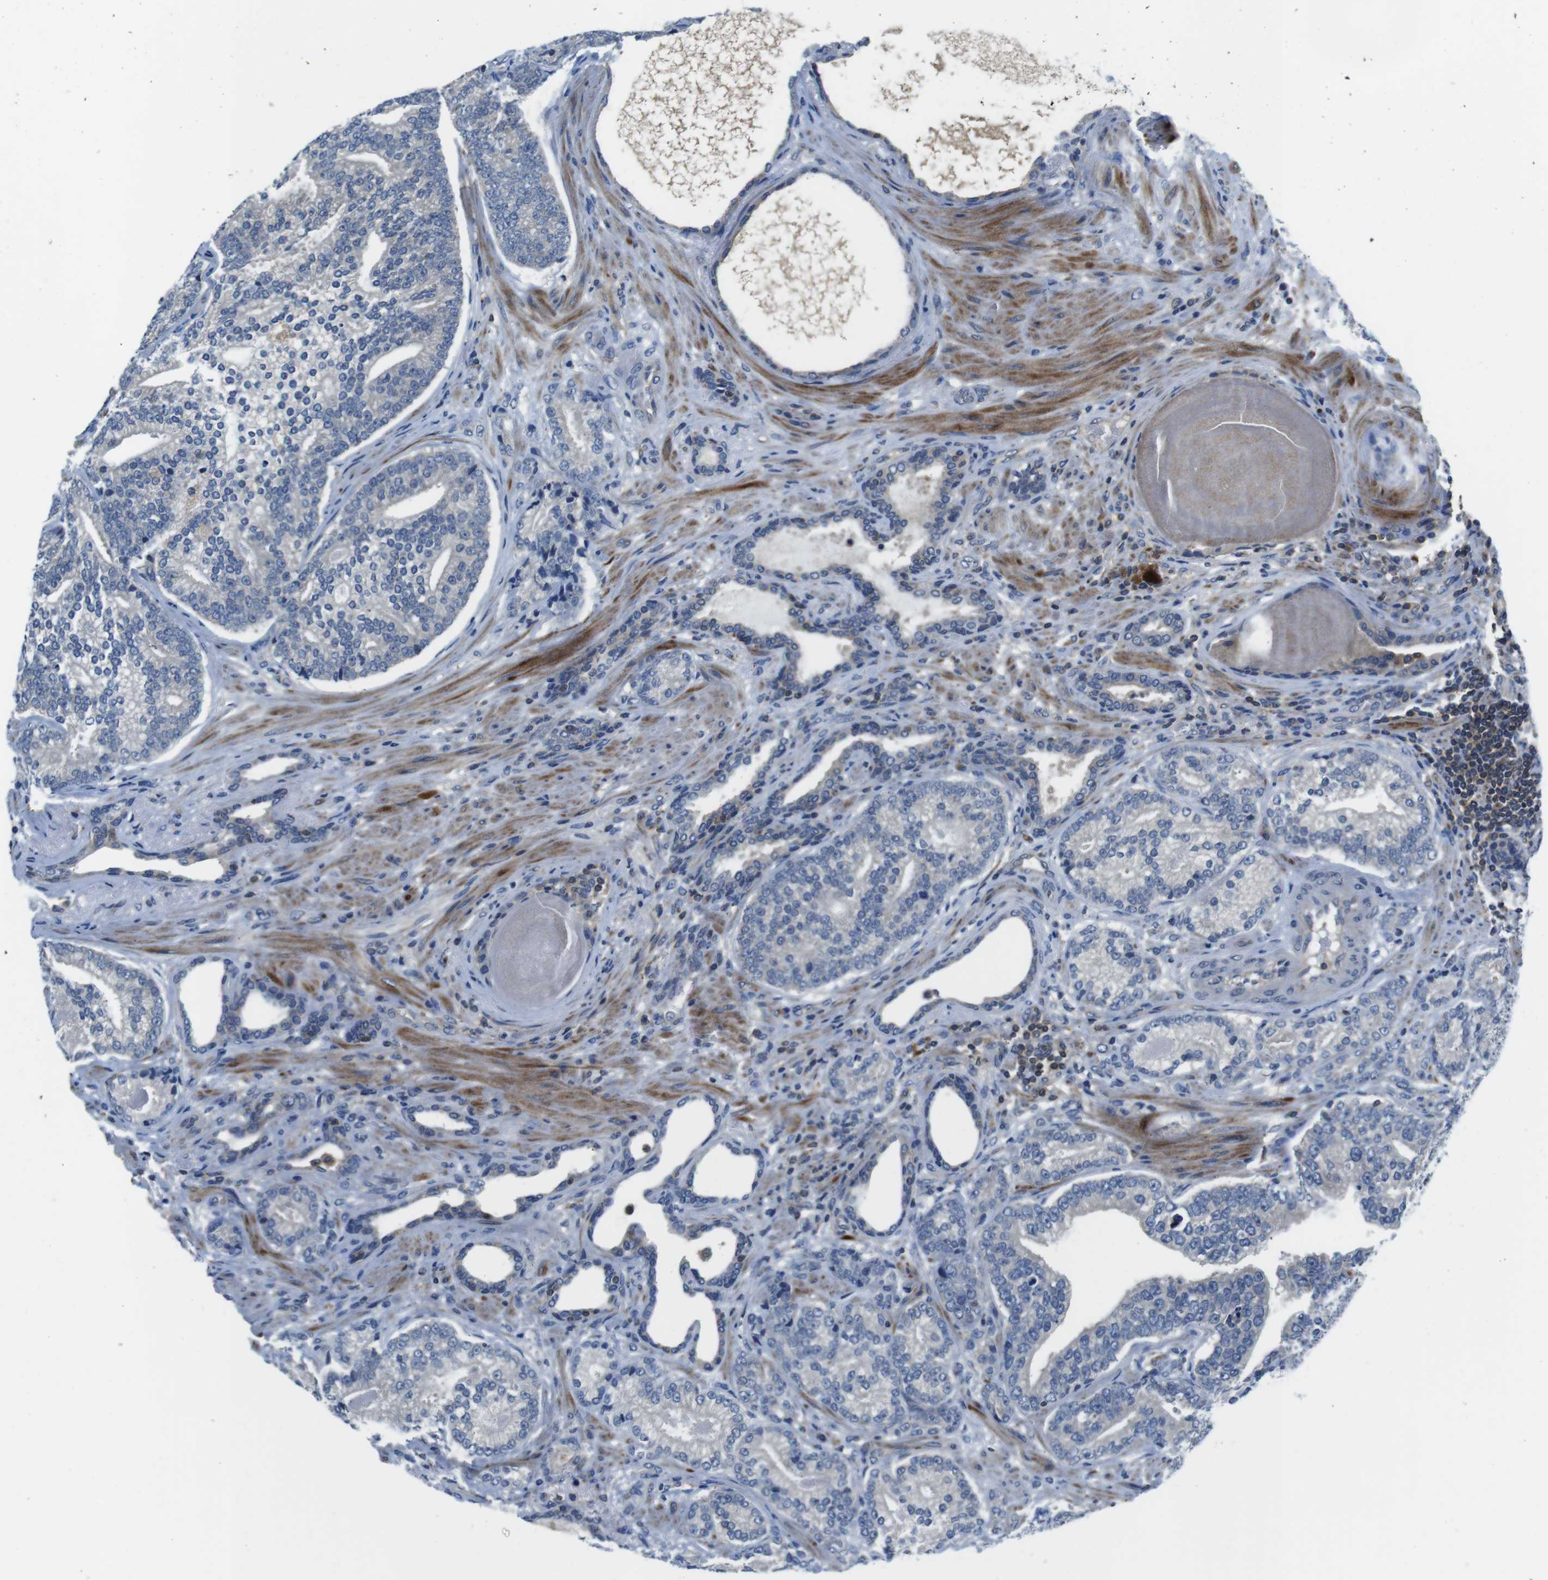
{"staining": {"intensity": "negative", "quantity": "none", "location": "none"}, "tissue": "prostate cancer", "cell_type": "Tumor cells", "image_type": "cancer", "snomed": [{"axis": "morphology", "description": "Adenocarcinoma, High grade"}, {"axis": "topography", "description": "Prostate"}], "caption": "Human prostate cancer stained for a protein using immunohistochemistry shows no staining in tumor cells.", "gene": "PIK3CD", "patient": {"sex": "male", "age": 61}}